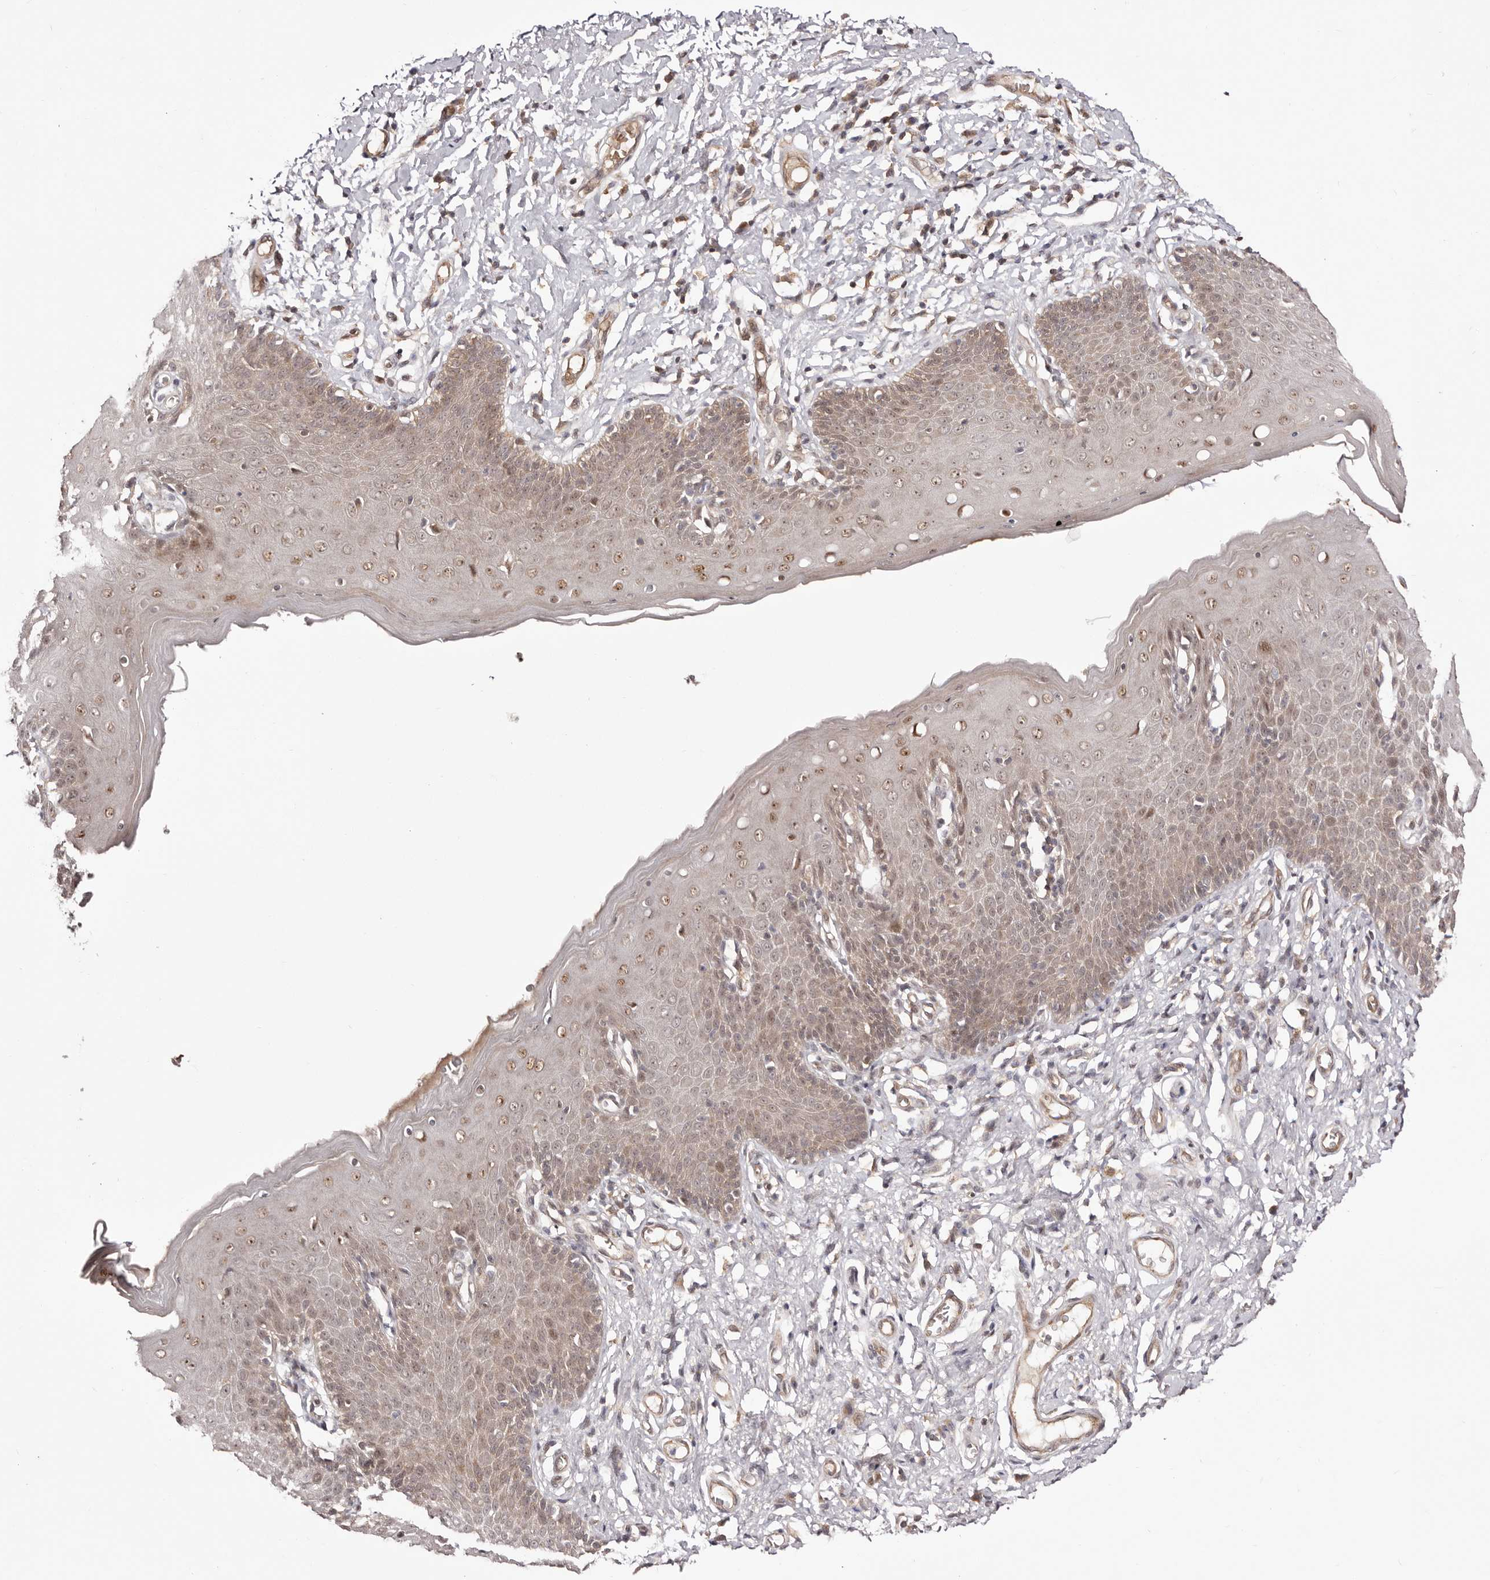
{"staining": {"intensity": "strong", "quantity": "<25%", "location": "cytoplasmic/membranous,nuclear"}, "tissue": "skin", "cell_type": "Epidermal cells", "image_type": "normal", "snomed": [{"axis": "morphology", "description": "Normal tissue, NOS"}, {"axis": "topography", "description": "Vulva"}], "caption": "The micrograph exhibits staining of unremarkable skin, revealing strong cytoplasmic/membranous,nuclear protein staining (brown color) within epidermal cells. (DAB (3,3'-diaminobenzidine) IHC with brightfield microscopy, high magnification).", "gene": "EGR3", "patient": {"sex": "female", "age": 66}}